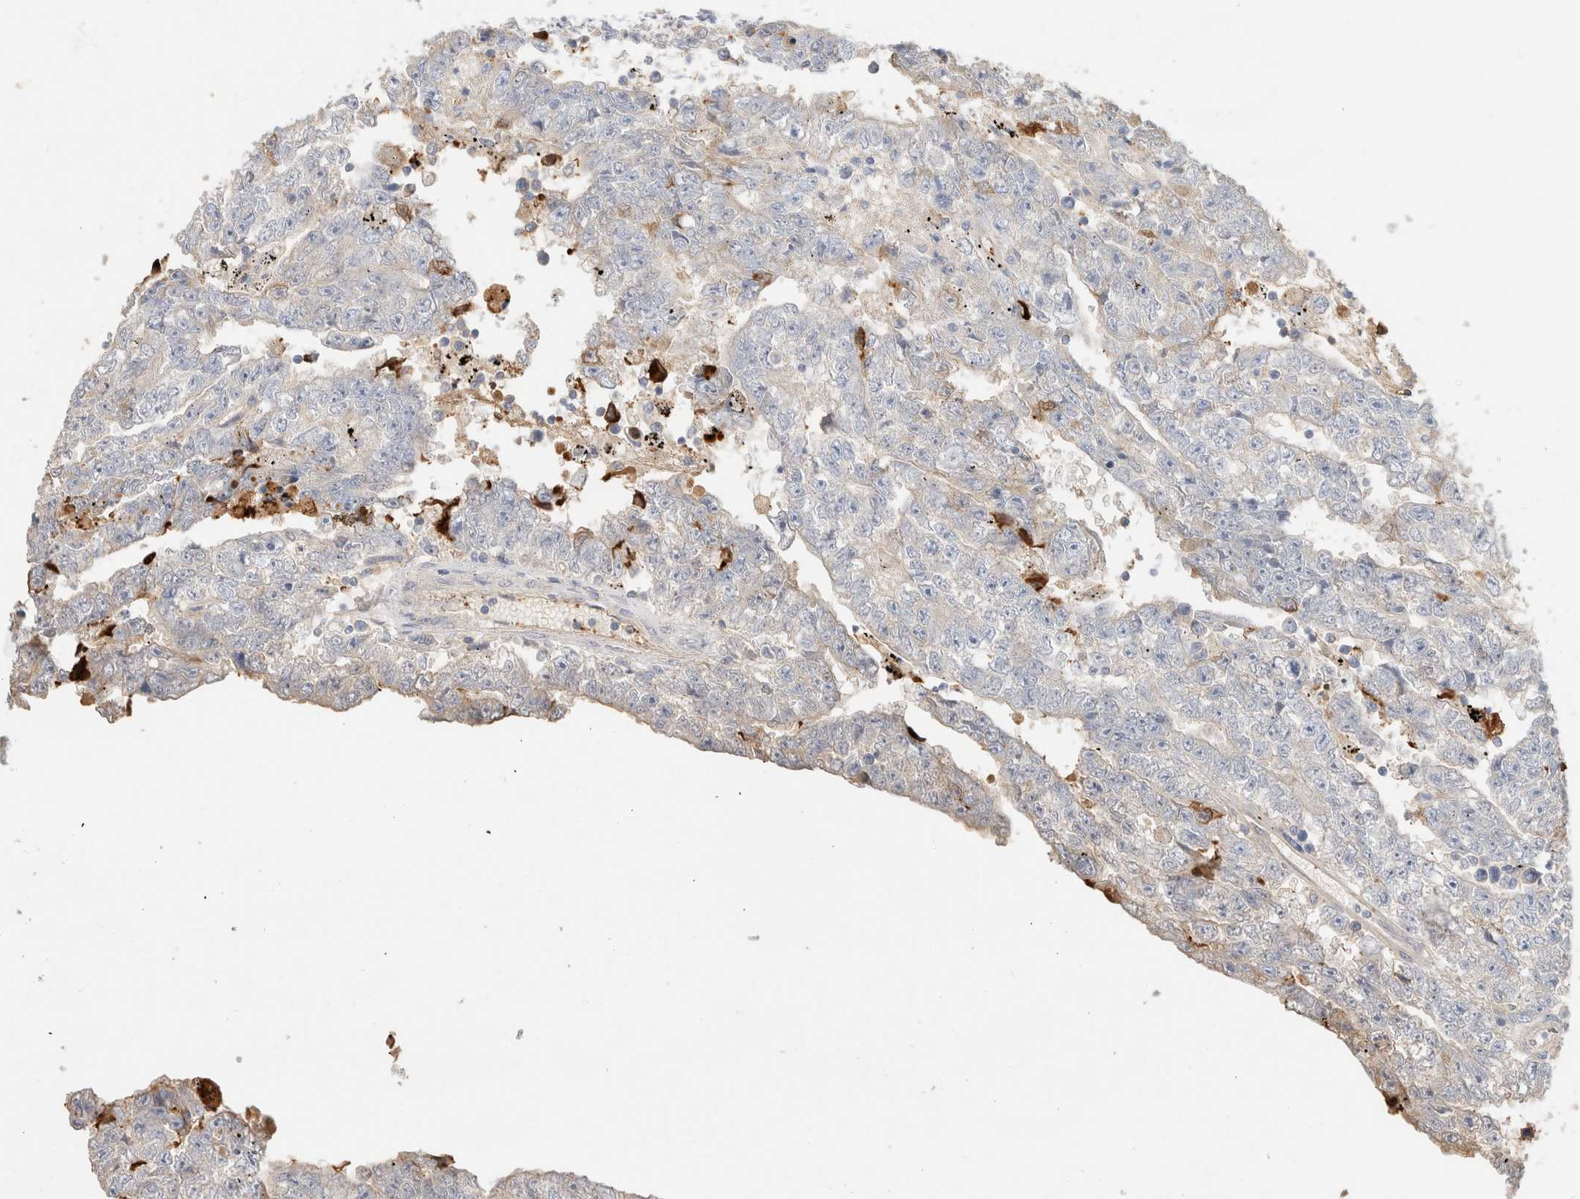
{"staining": {"intensity": "negative", "quantity": "none", "location": "none"}, "tissue": "testis cancer", "cell_type": "Tumor cells", "image_type": "cancer", "snomed": [{"axis": "morphology", "description": "Carcinoma, Embryonal, NOS"}, {"axis": "topography", "description": "Testis"}], "caption": "This is a image of immunohistochemistry staining of testis cancer, which shows no positivity in tumor cells.", "gene": "PROS1", "patient": {"sex": "male", "age": 25}}